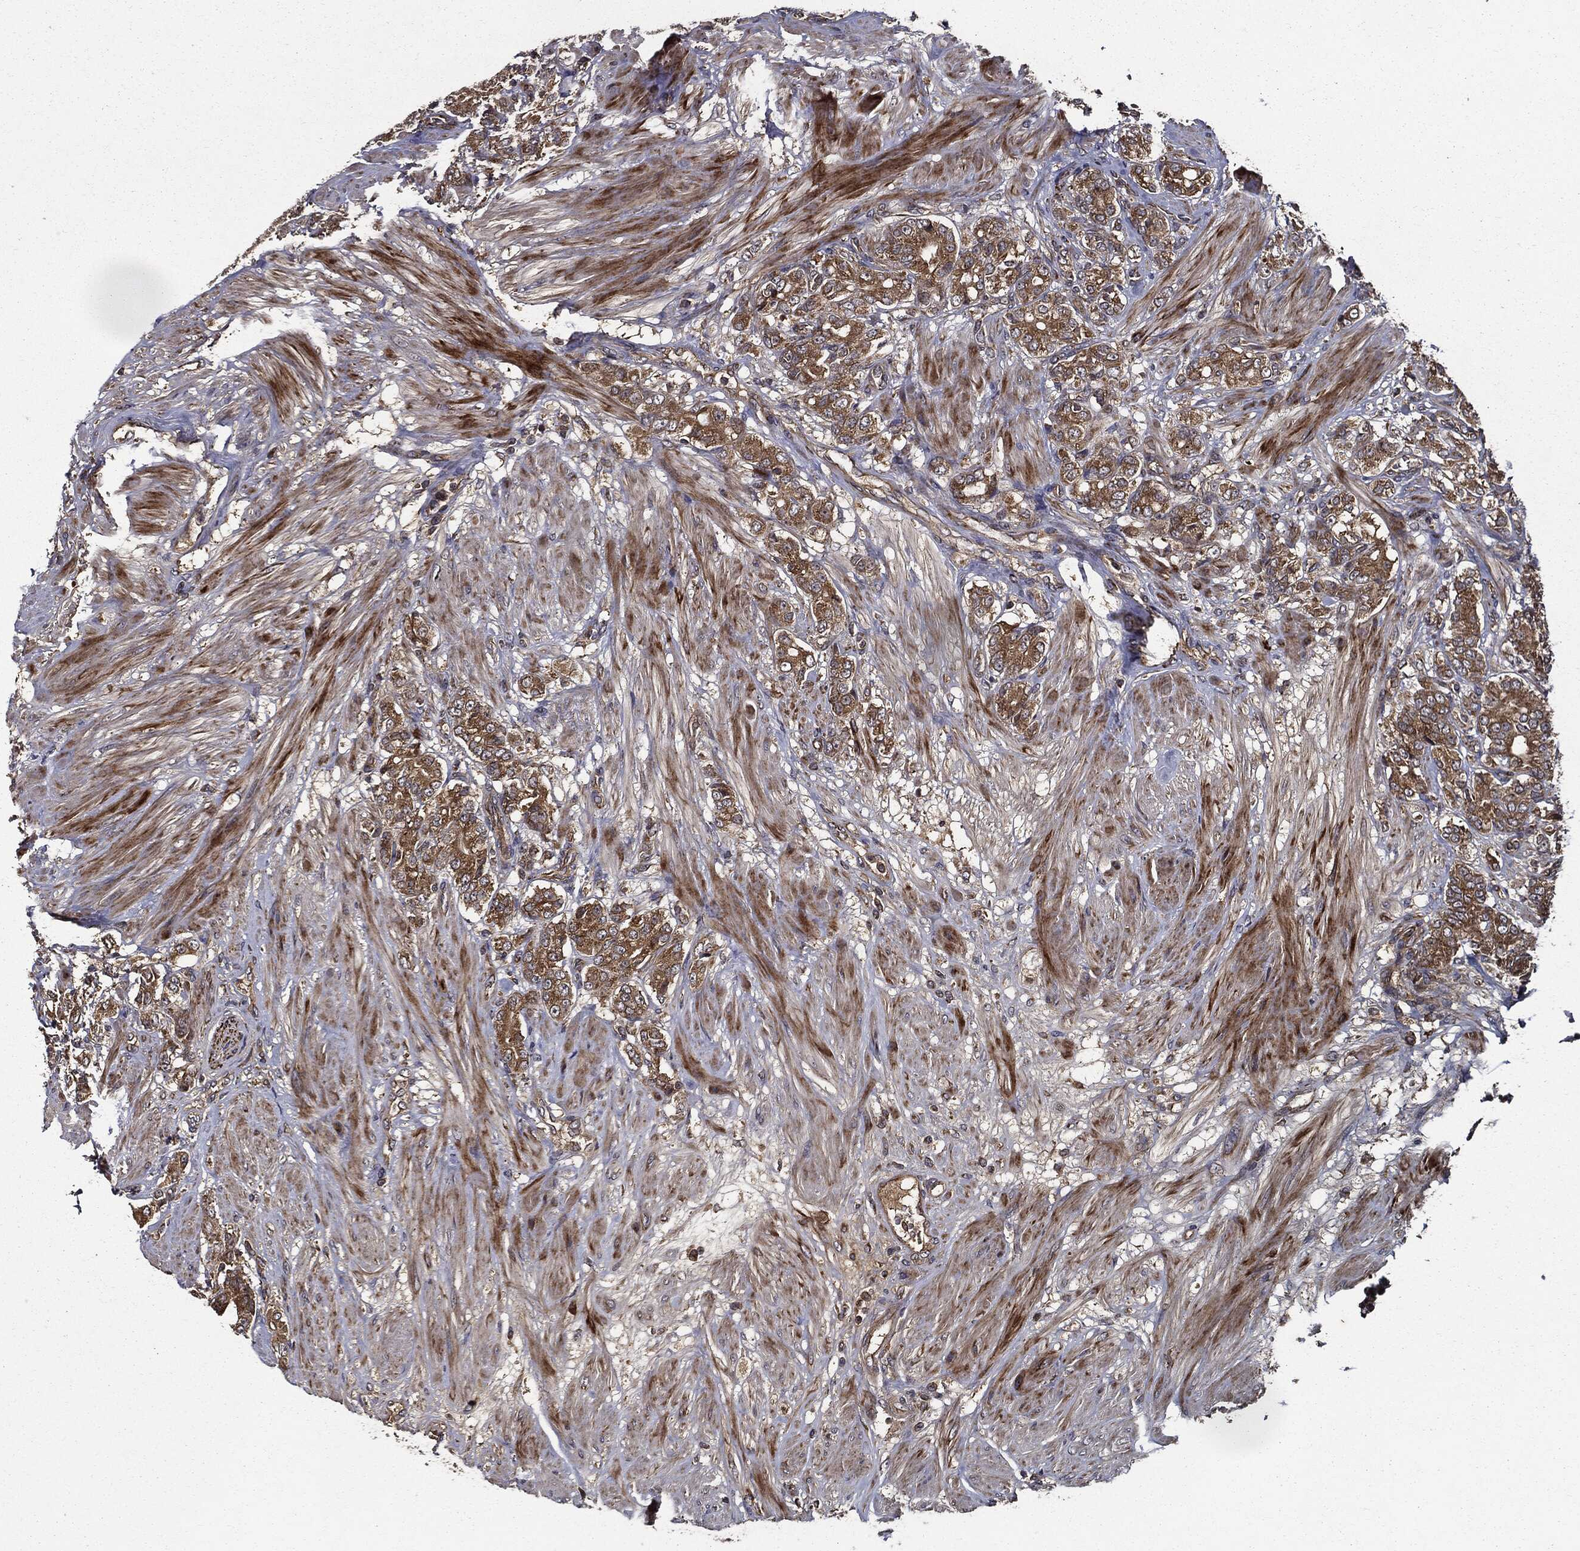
{"staining": {"intensity": "moderate", "quantity": ">75%", "location": "cytoplasmic/membranous"}, "tissue": "prostate cancer", "cell_type": "Tumor cells", "image_type": "cancer", "snomed": [{"axis": "morphology", "description": "Adenocarcinoma, NOS"}, {"axis": "topography", "description": "Prostate and seminal vesicle, NOS"}, {"axis": "topography", "description": "Prostate"}], "caption": "Tumor cells show moderate cytoplasmic/membranous staining in approximately >75% of cells in prostate adenocarcinoma. (Brightfield microscopy of DAB IHC at high magnification).", "gene": "HTT", "patient": {"sex": "male", "age": 67}}